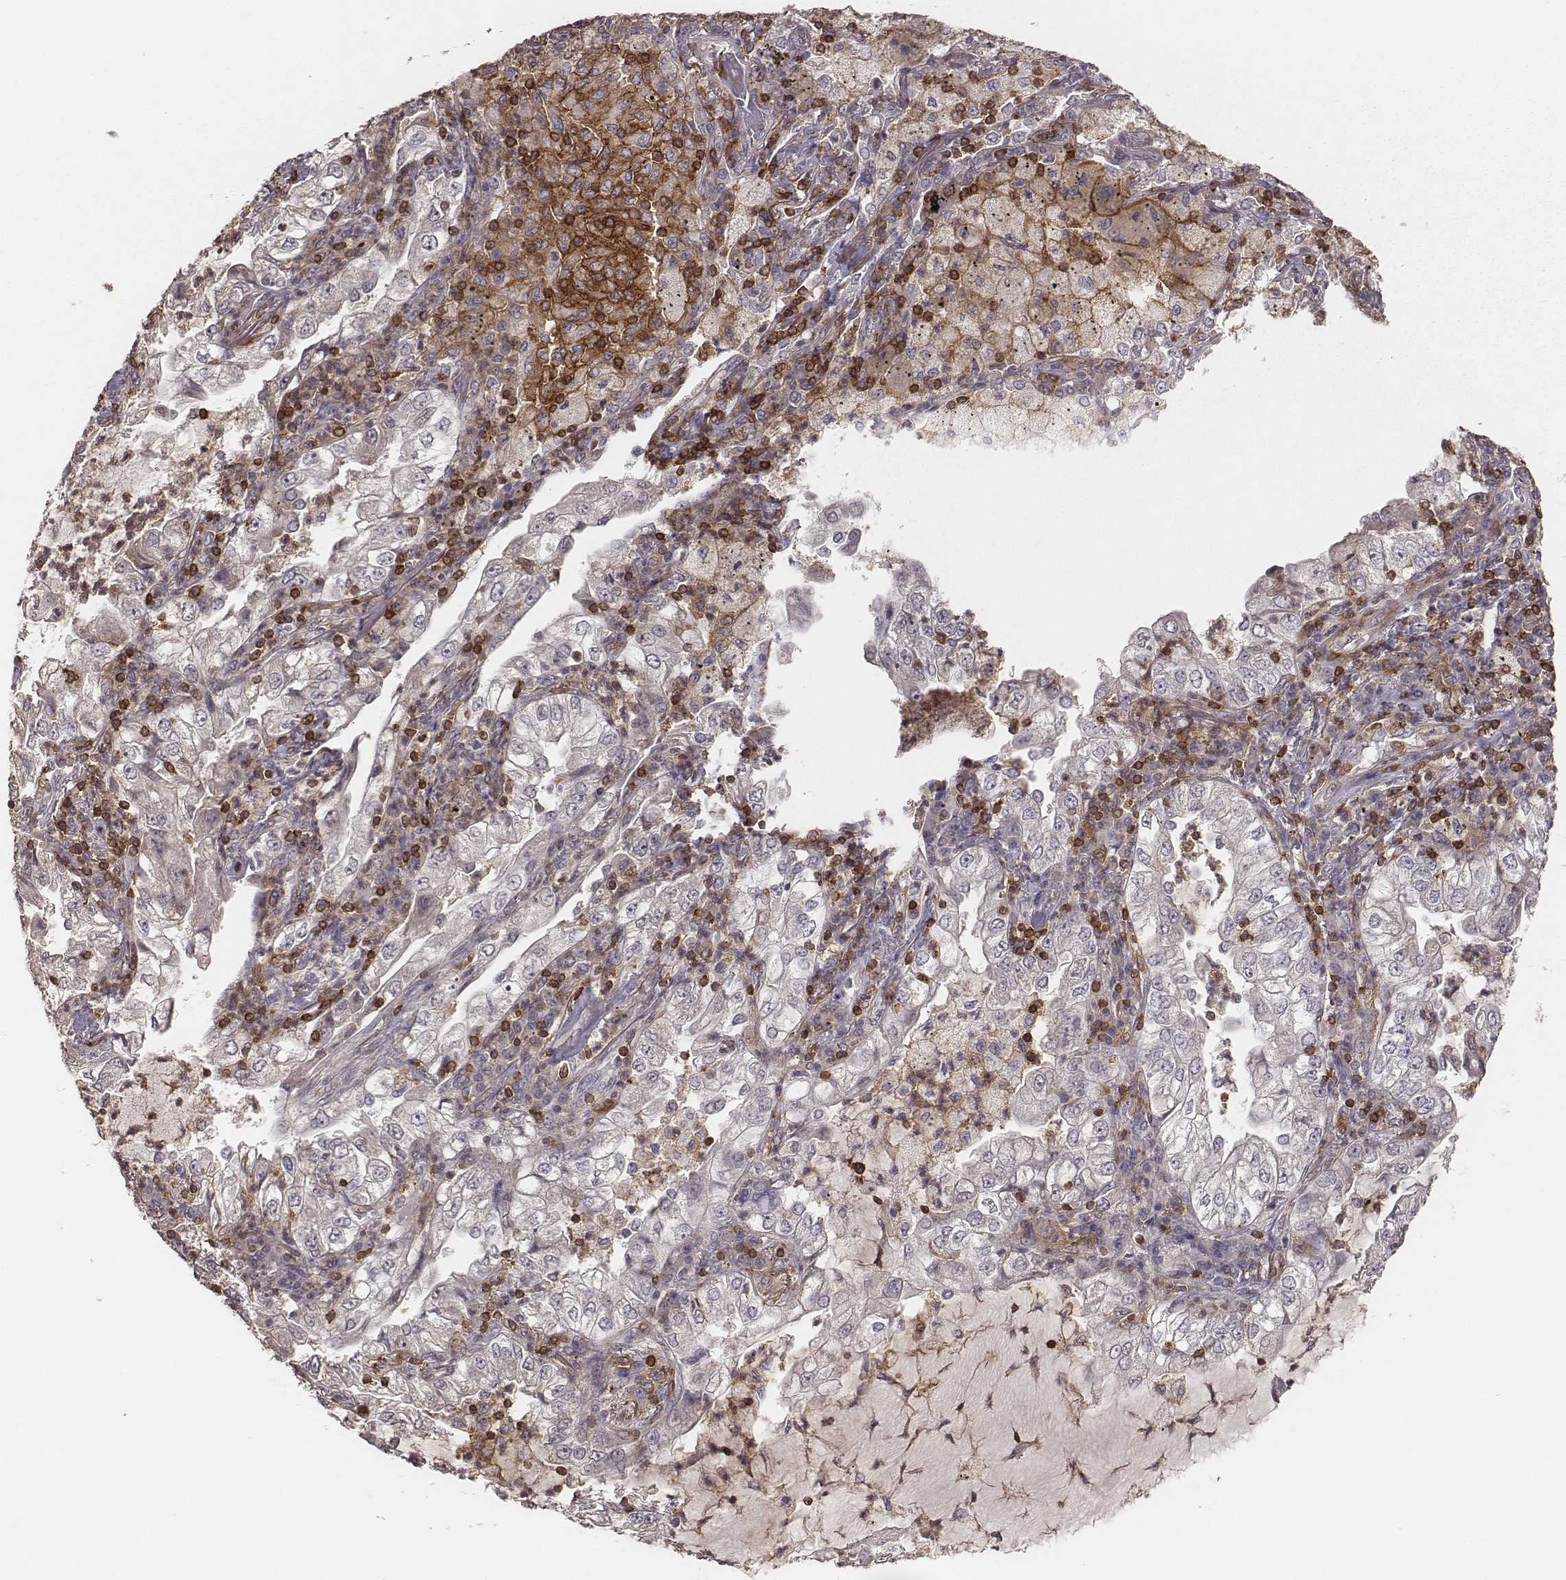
{"staining": {"intensity": "negative", "quantity": "none", "location": "none"}, "tissue": "lung cancer", "cell_type": "Tumor cells", "image_type": "cancer", "snomed": [{"axis": "morphology", "description": "Adenocarcinoma, NOS"}, {"axis": "topography", "description": "Lung"}], "caption": "Tumor cells are negative for protein expression in human lung cancer. (Brightfield microscopy of DAB immunohistochemistry at high magnification).", "gene": "PILRA", "patient": {"sex": "female", "age": 73}}